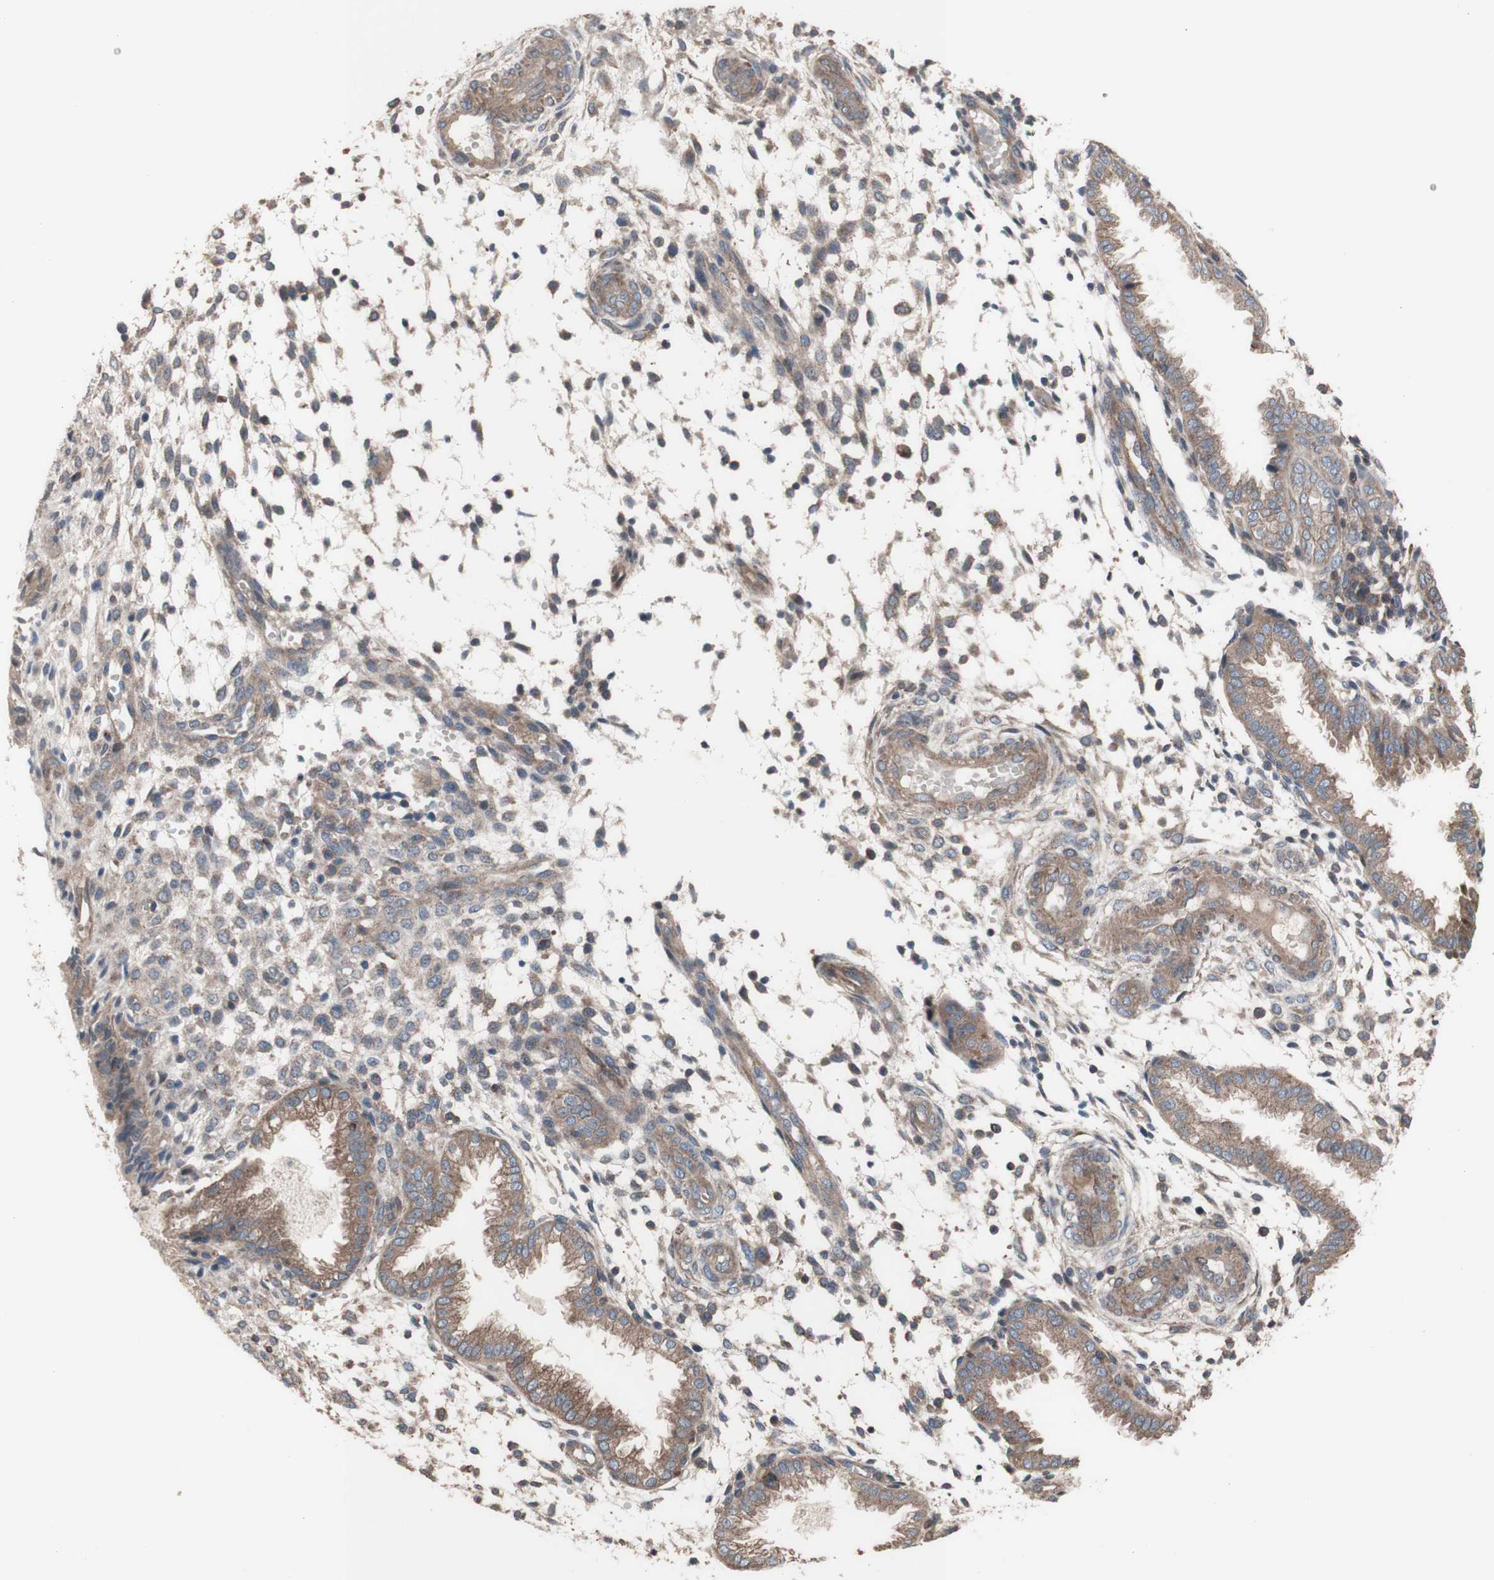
{"staining": {"intensity": "moderate", "quantity": ">75%", "location": "cytoplasmic/membranous"}, "tissue": "endometrium", "cell_type": "Cells in endometrial stroma", "image_type": "normal", "snomed": [{"axis": "morphology", "description": "Normal tissue, NOS"}, {"axis": "topography", "description": "Endometrium"}], "caption": "Moderate cytoplasmic/membranous expression is appreciated in about >75% of cells in endometrial stroma in benign endometrium.", "gene": "COPB1", "patient": {"sex": "female", "age": 33}}